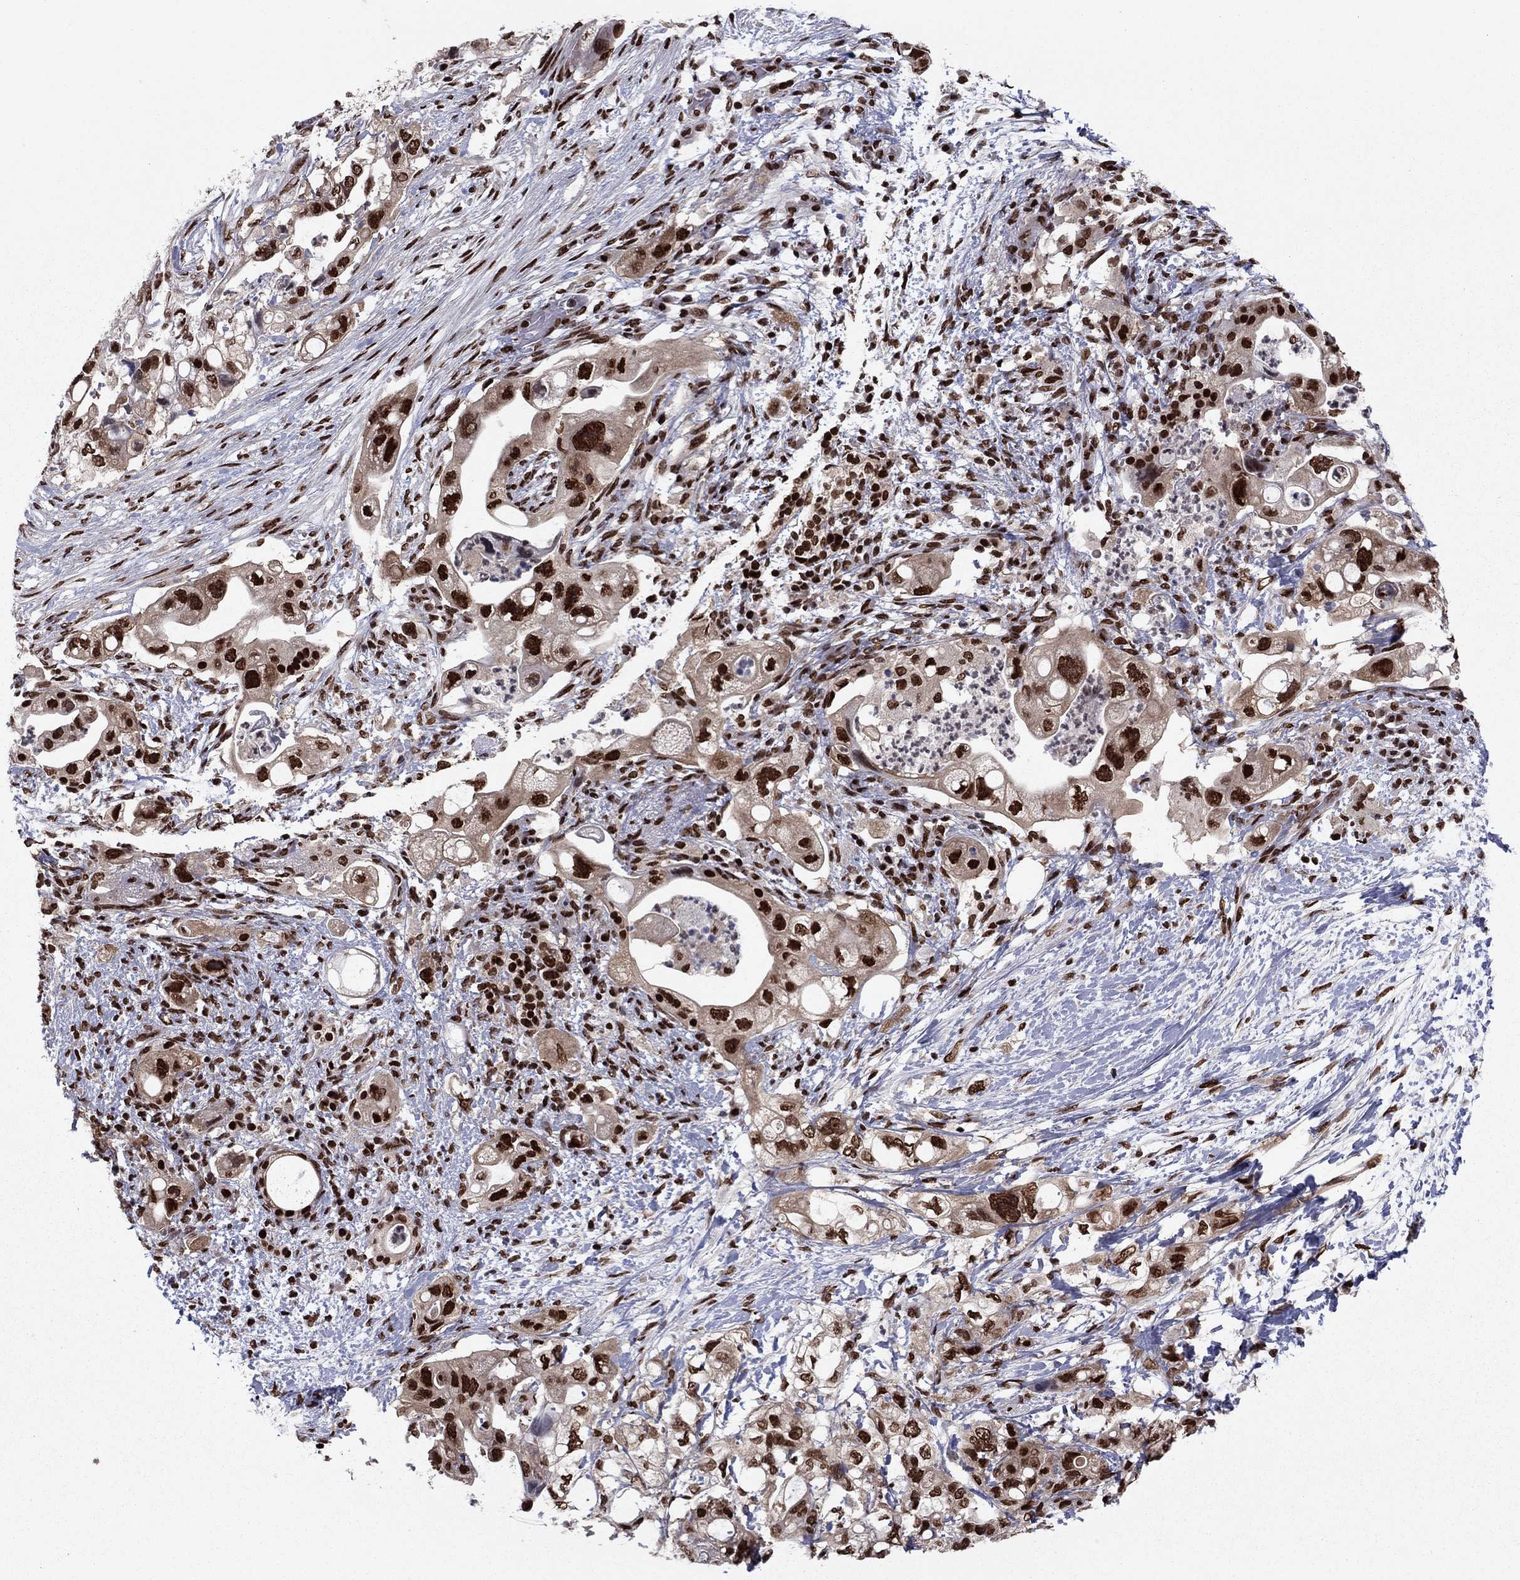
{"staining": {"intensity": "strong", "quantity": ">75%", "location": "nuclear"}, "tissue": "pancreatic cancer", "cell_type": "Tumor cells", "image_type": "cancer", "snomed": [{"axis": "morphology", "description": "Adenocarcinoma, NOS"}, {"axis": "topography", "description": "Pancreas"}], "caption": "Strong nuclear positivity for a protein is seen in about >75% of tumor cells of pancreatic adenocarcinoma using IHC.", "gene": "USP54", "patient": {"sex": "female", "age": 72}}